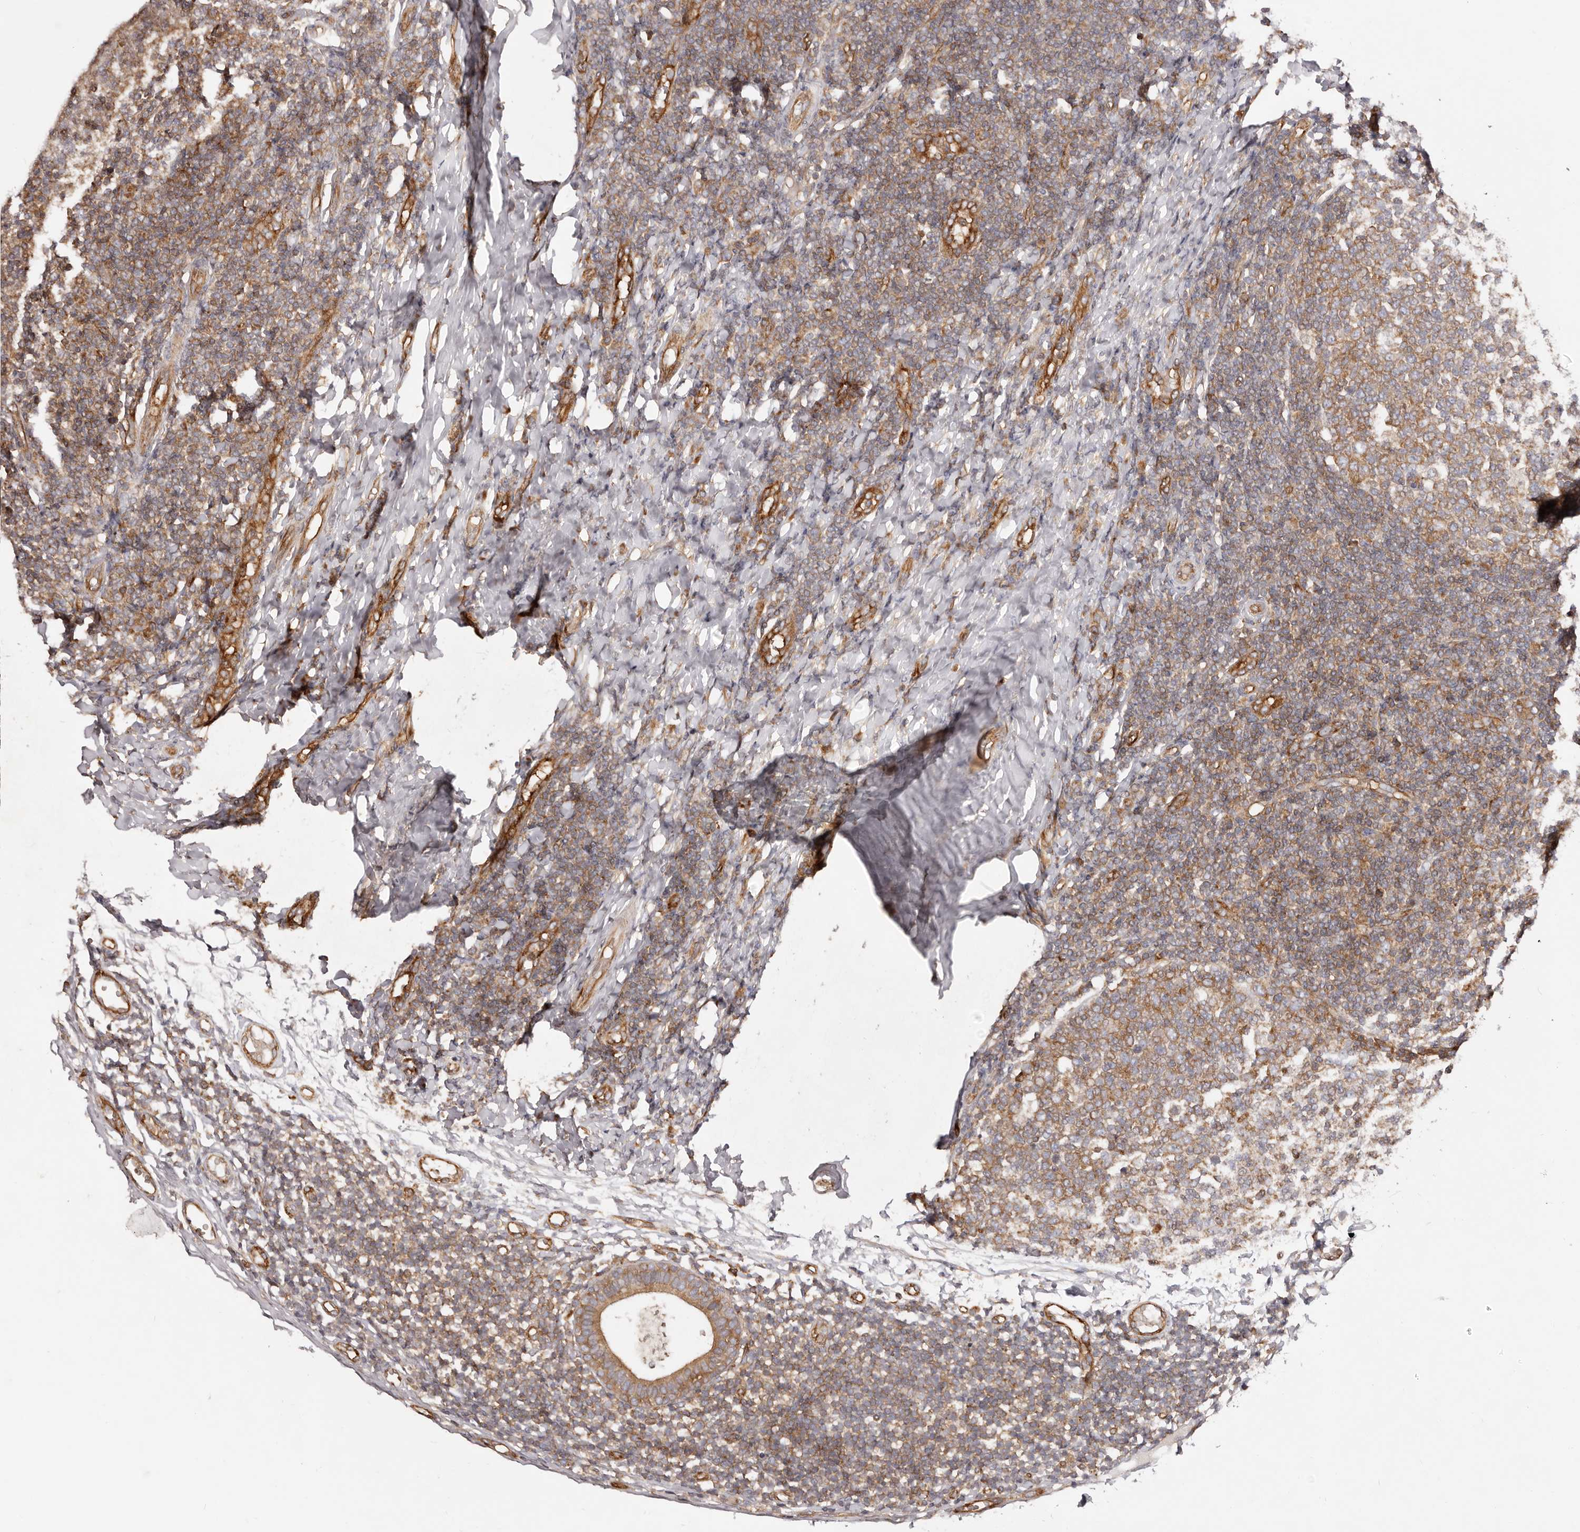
{"staining": {"intensity": "moderate", "quantity": ">75%", "location": "cytoplasmic/membranous"}, "tissue": "tonsil", "cell_type": "Germinal center cells", "image_type": "normal", "snomed": [{"axis": "morphology", "description": "Normal tissue, NOS"}, {"axis": "topography", "description": "Tonsil"}], "caption": "IHC micrograph of unremarkable human tonsil stained for a protein (brown), which demonstrates medium levels of moderate cytoplasmic/membranous staining in approximately >75% of germinal center cells.", "gene": "RPS6", "patient": {"sex": "female", "age": 19}}